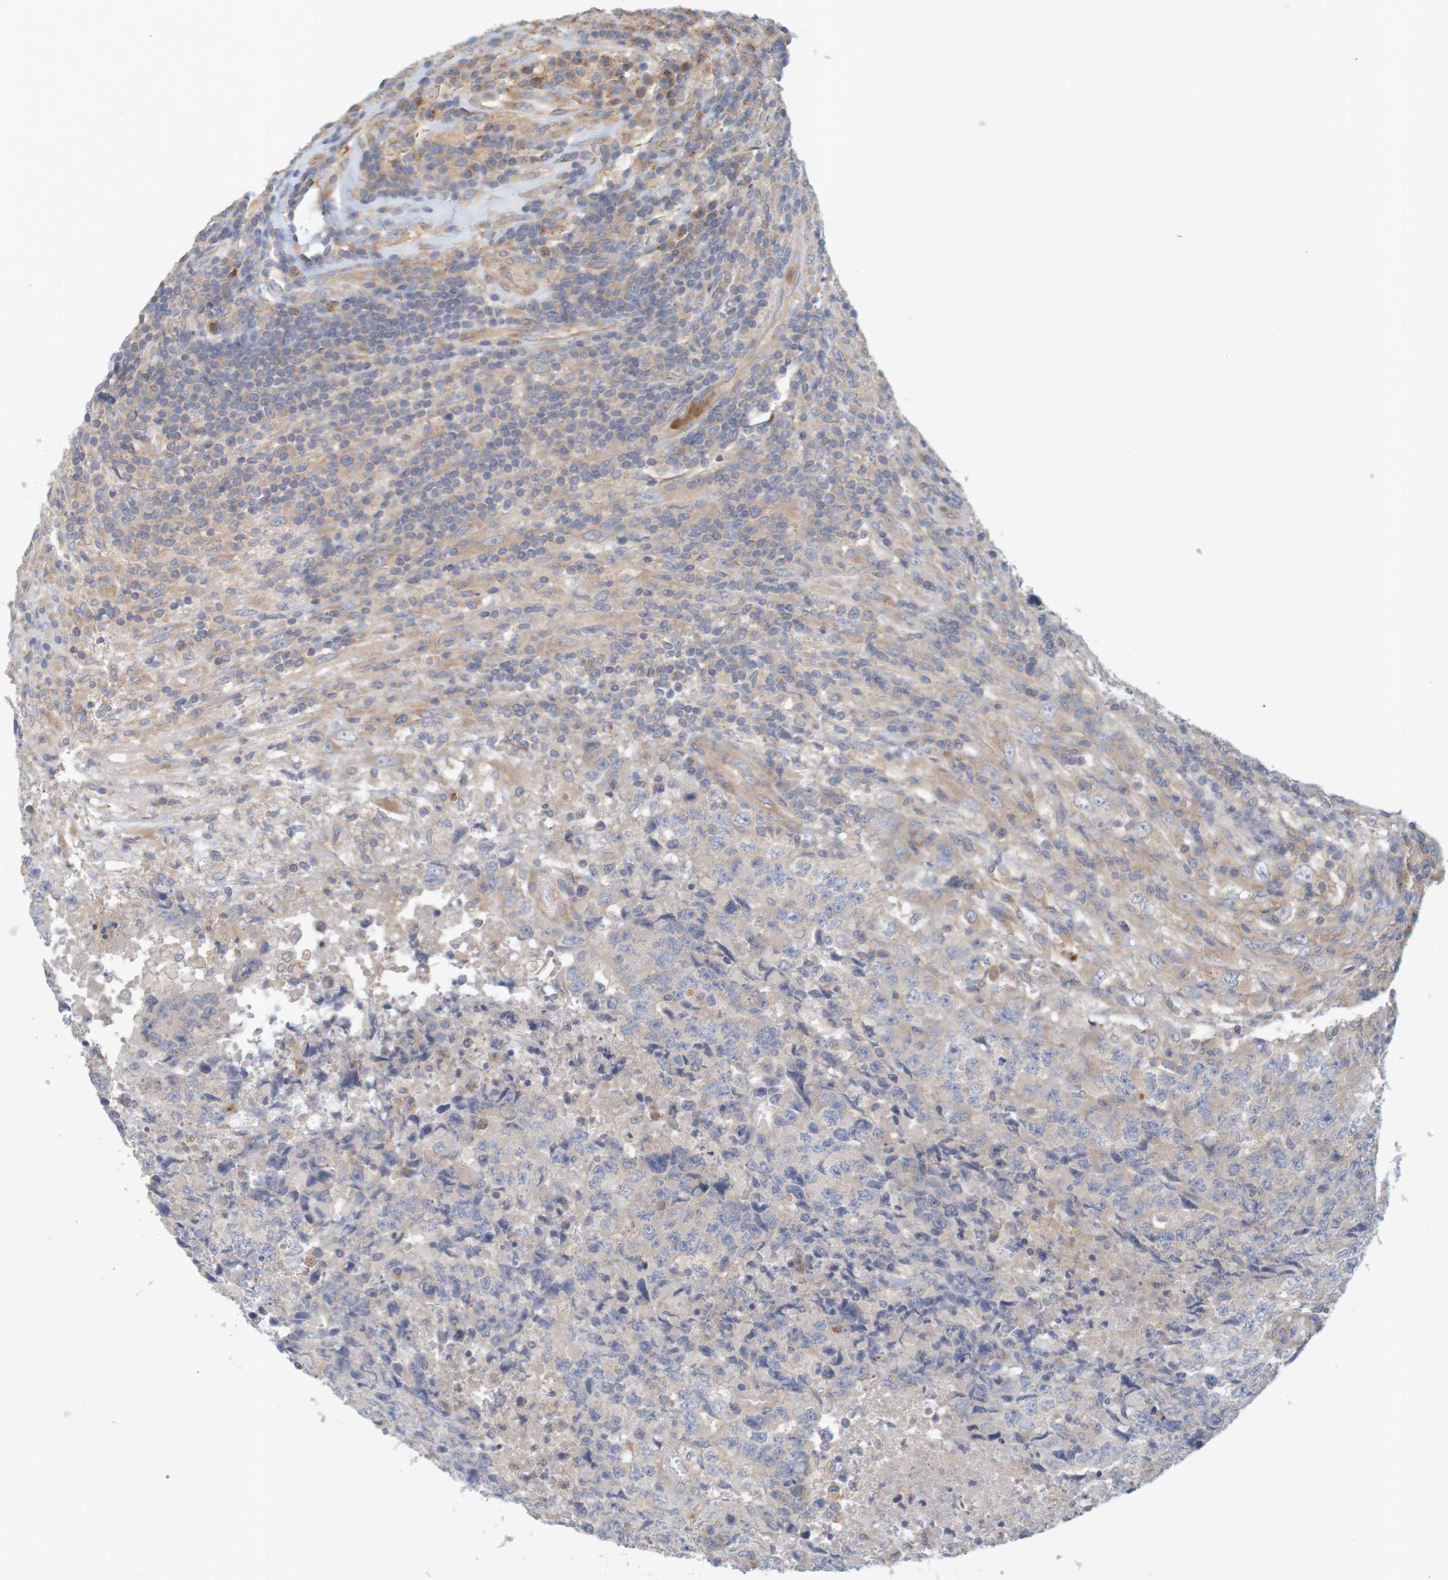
{"staining": {"intensity": "weak", "quantity": "<25%", "location": "cytoplasmic/membranous"}, "tissue": "testis cancer", "cell_type": "Tumor cells", "image_type": "cancer", "snomed": [{"axis": "morphology", "description": "Necrosis, NOS"}, {"axis": "morphology", "description": "Carcinoma, Embryonal, NOS"}, {"axis": "topography", "description": "Testis"}], "caption": "Immunohistochemical staining of human embryonal carcinoma (testis) displays no significant staining in tumor cells.", "gene": "KRT23", "patient": {"sex": "male", "age": 19}}